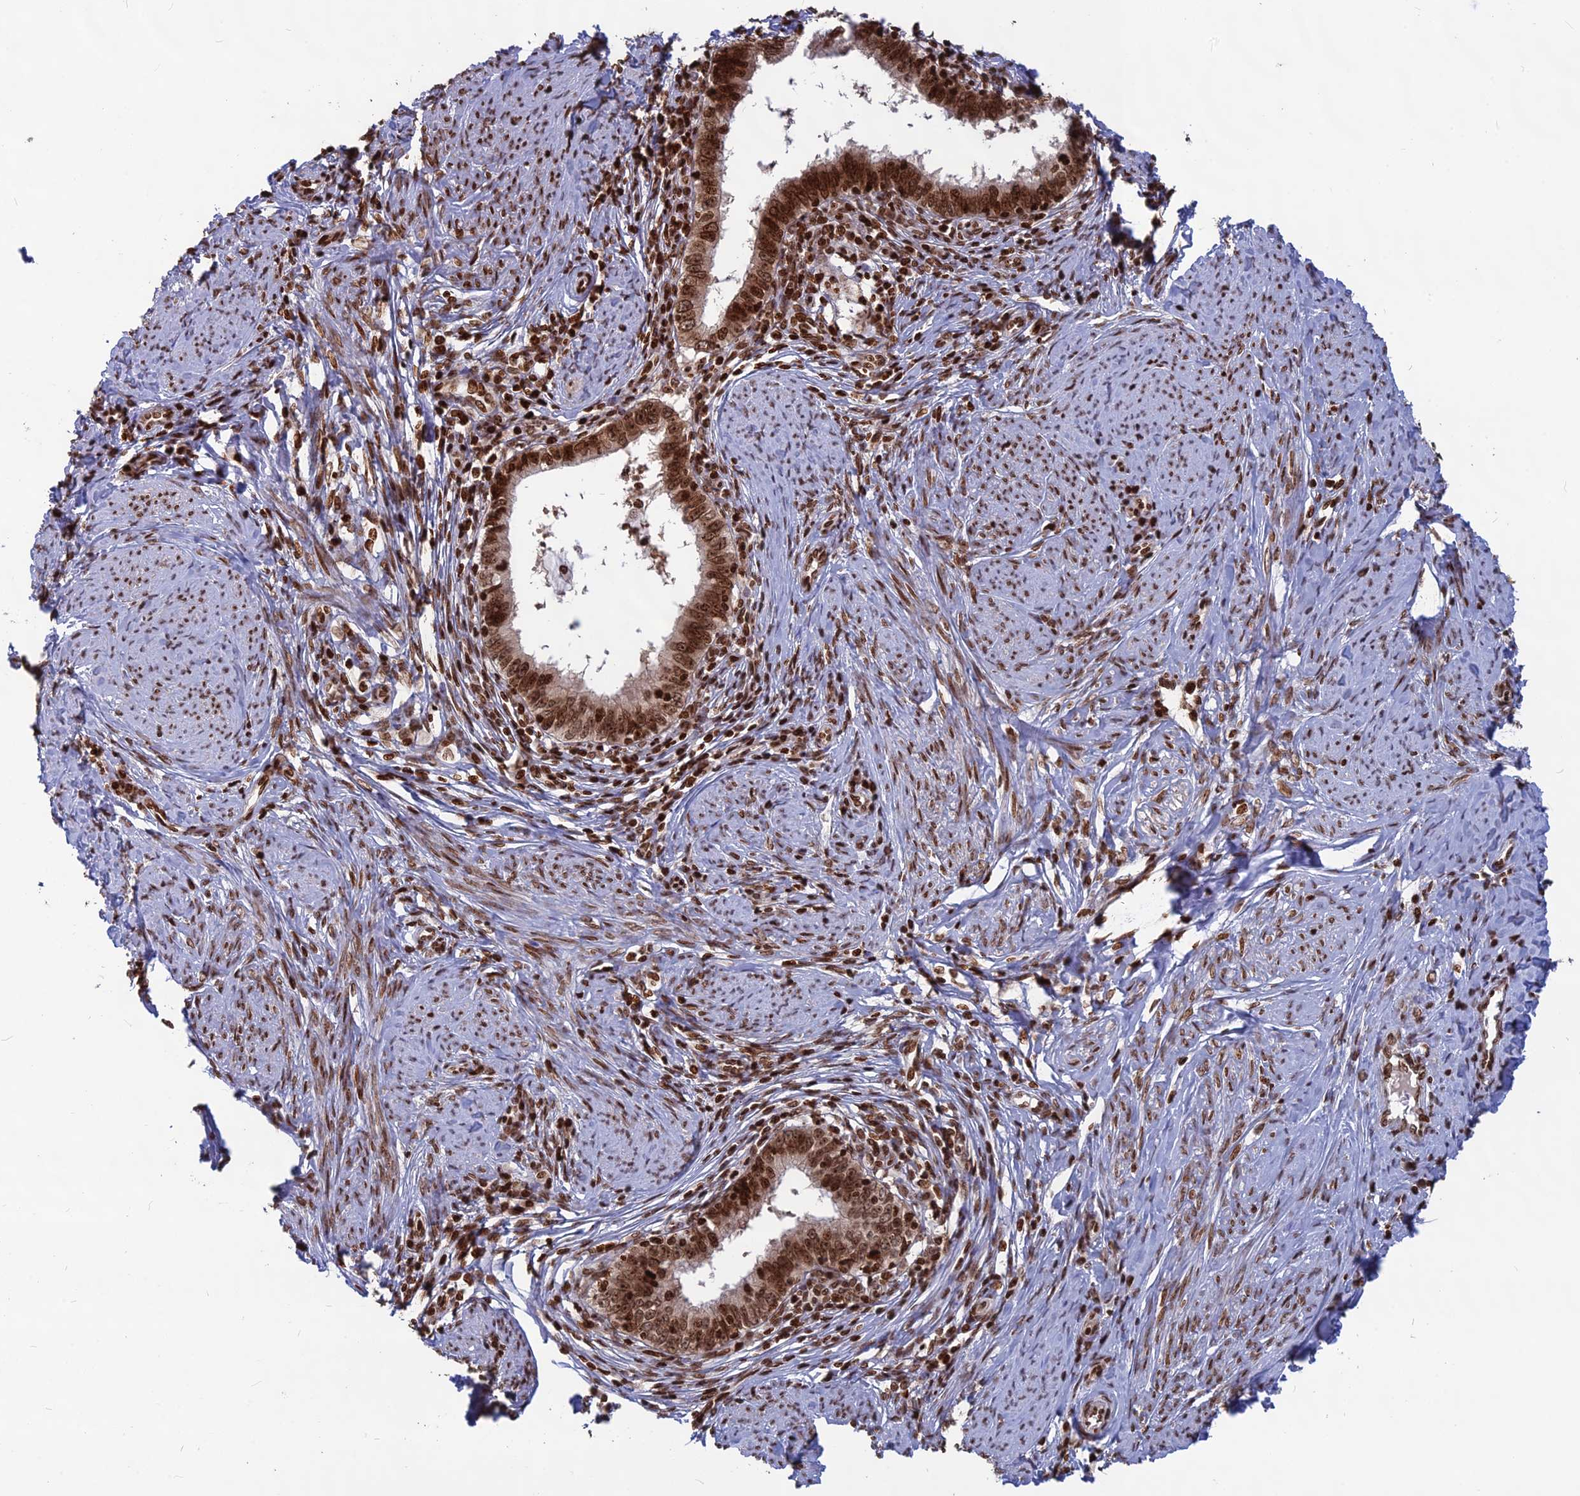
{"staining": {"intensity": "strong", "quantity": ">75%", "location": "nuclear"}, "tissue": "cervical cancer", "cell_type": "Tumor cells", "image_type": "cancer", "snomed": [{"axis": "morphology", "description": "Adenocarcinoma, NOS"}, {"axis": "topography", "description": "Cervix"}], "caption": "Protein expression analysis of adenocarcinoma (cervical) shows strong nuclear positivity in about >75% of tumor cells.", "gene": "TET2", "patient": {"sex": "female", "age": 36}}